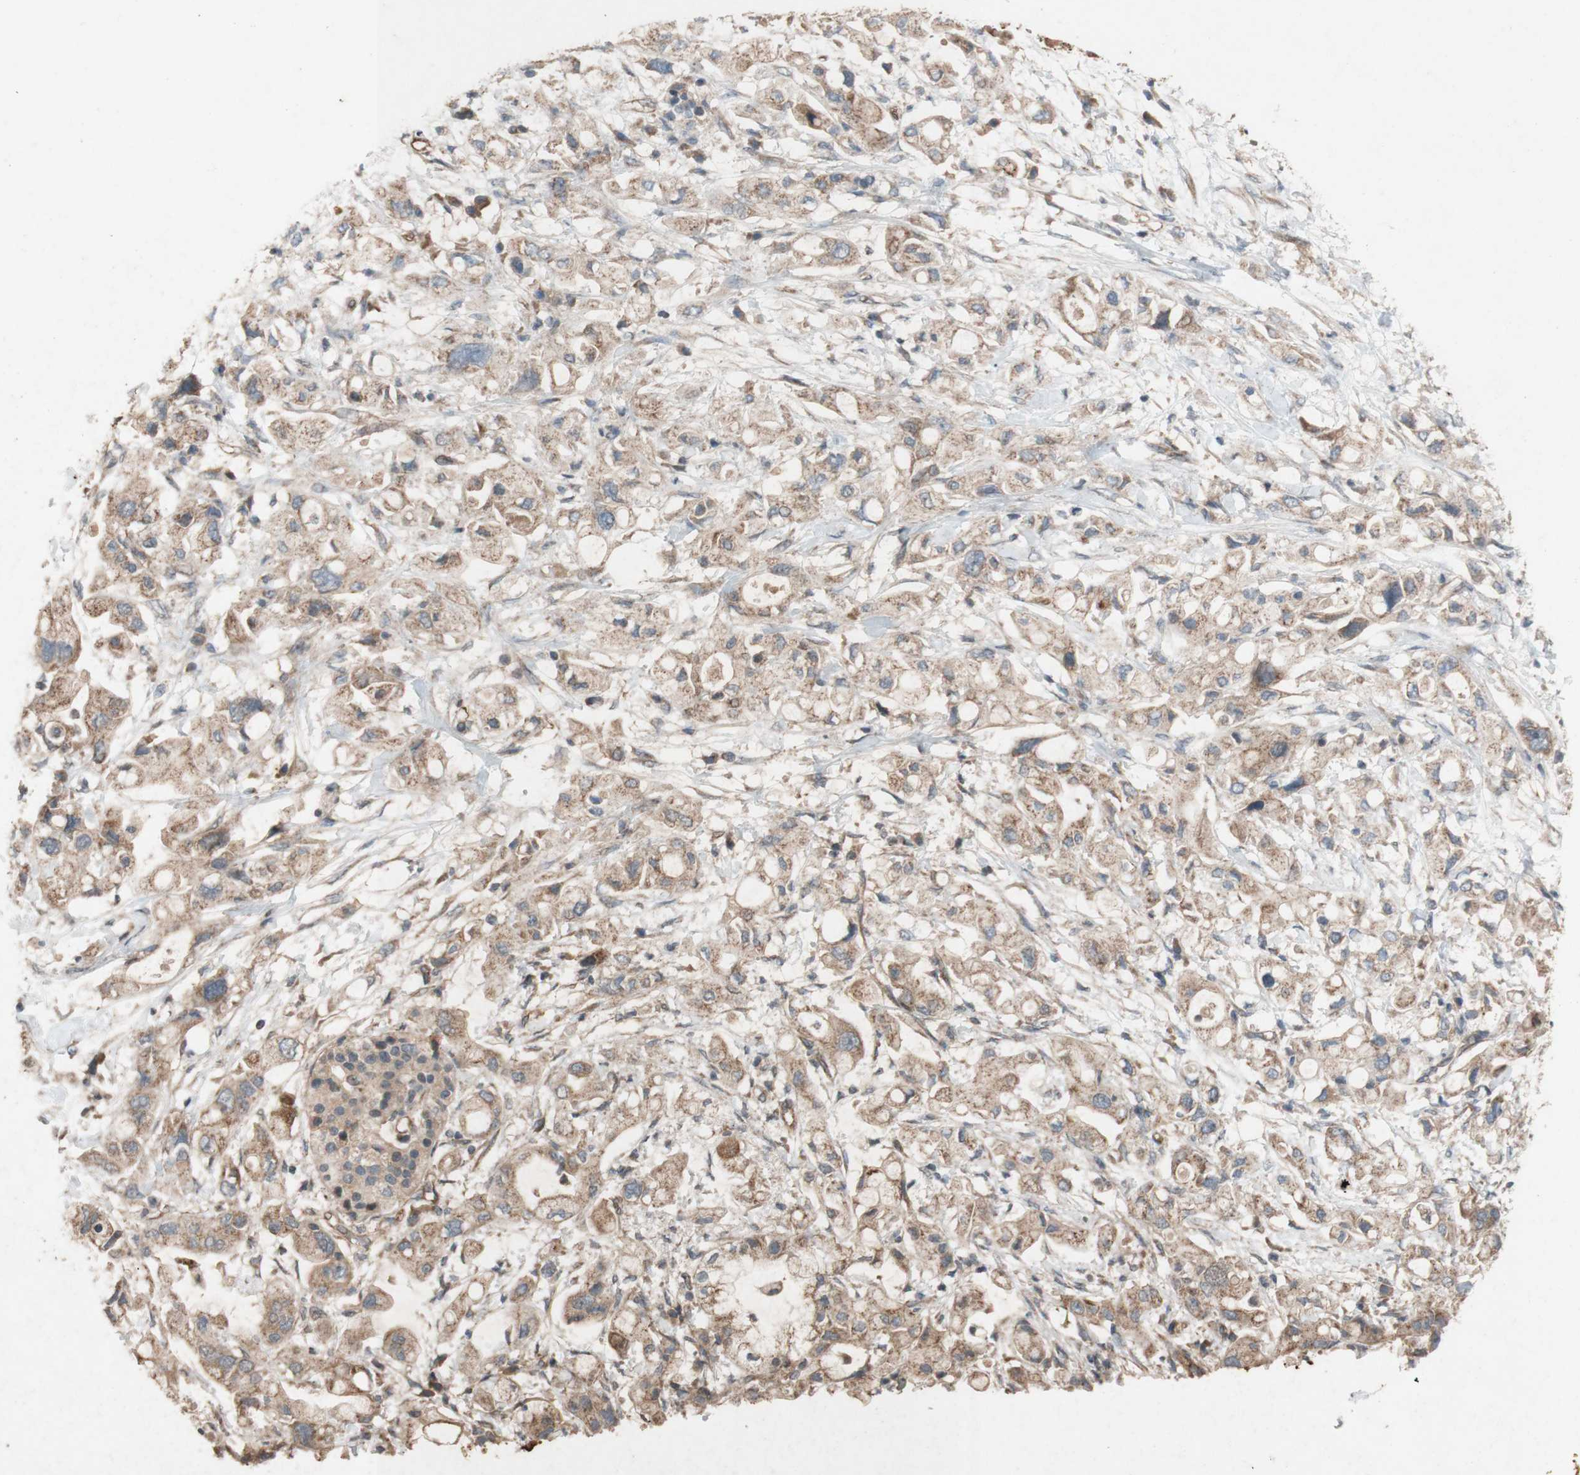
{"staining": {"intensity": "weak", "quantity": ">75%", "location": "cytoplasmic/membranous"}, "tissue": "pancreatic cancer", "cell_type": "Tumor cells", "image_type": "cancer", "snomed": [{"axis": "morphology", "description": "Adenocarcinoma, NOS"}, {"axis": "topography", "description": "Pancreas"}], "caption": "Pancreatic adenocarcinoma was stained to show a protein in brown. There is low levels of weak cytoplasmic/membranous staining in about >75% of tumor cells. The staining is performed using DAB brown chromogen to label protein expression. The nuclei are counter-stained blue using hematoxylin.", "gene": "TST", "patient": {"sex": "female", "age": 56}}